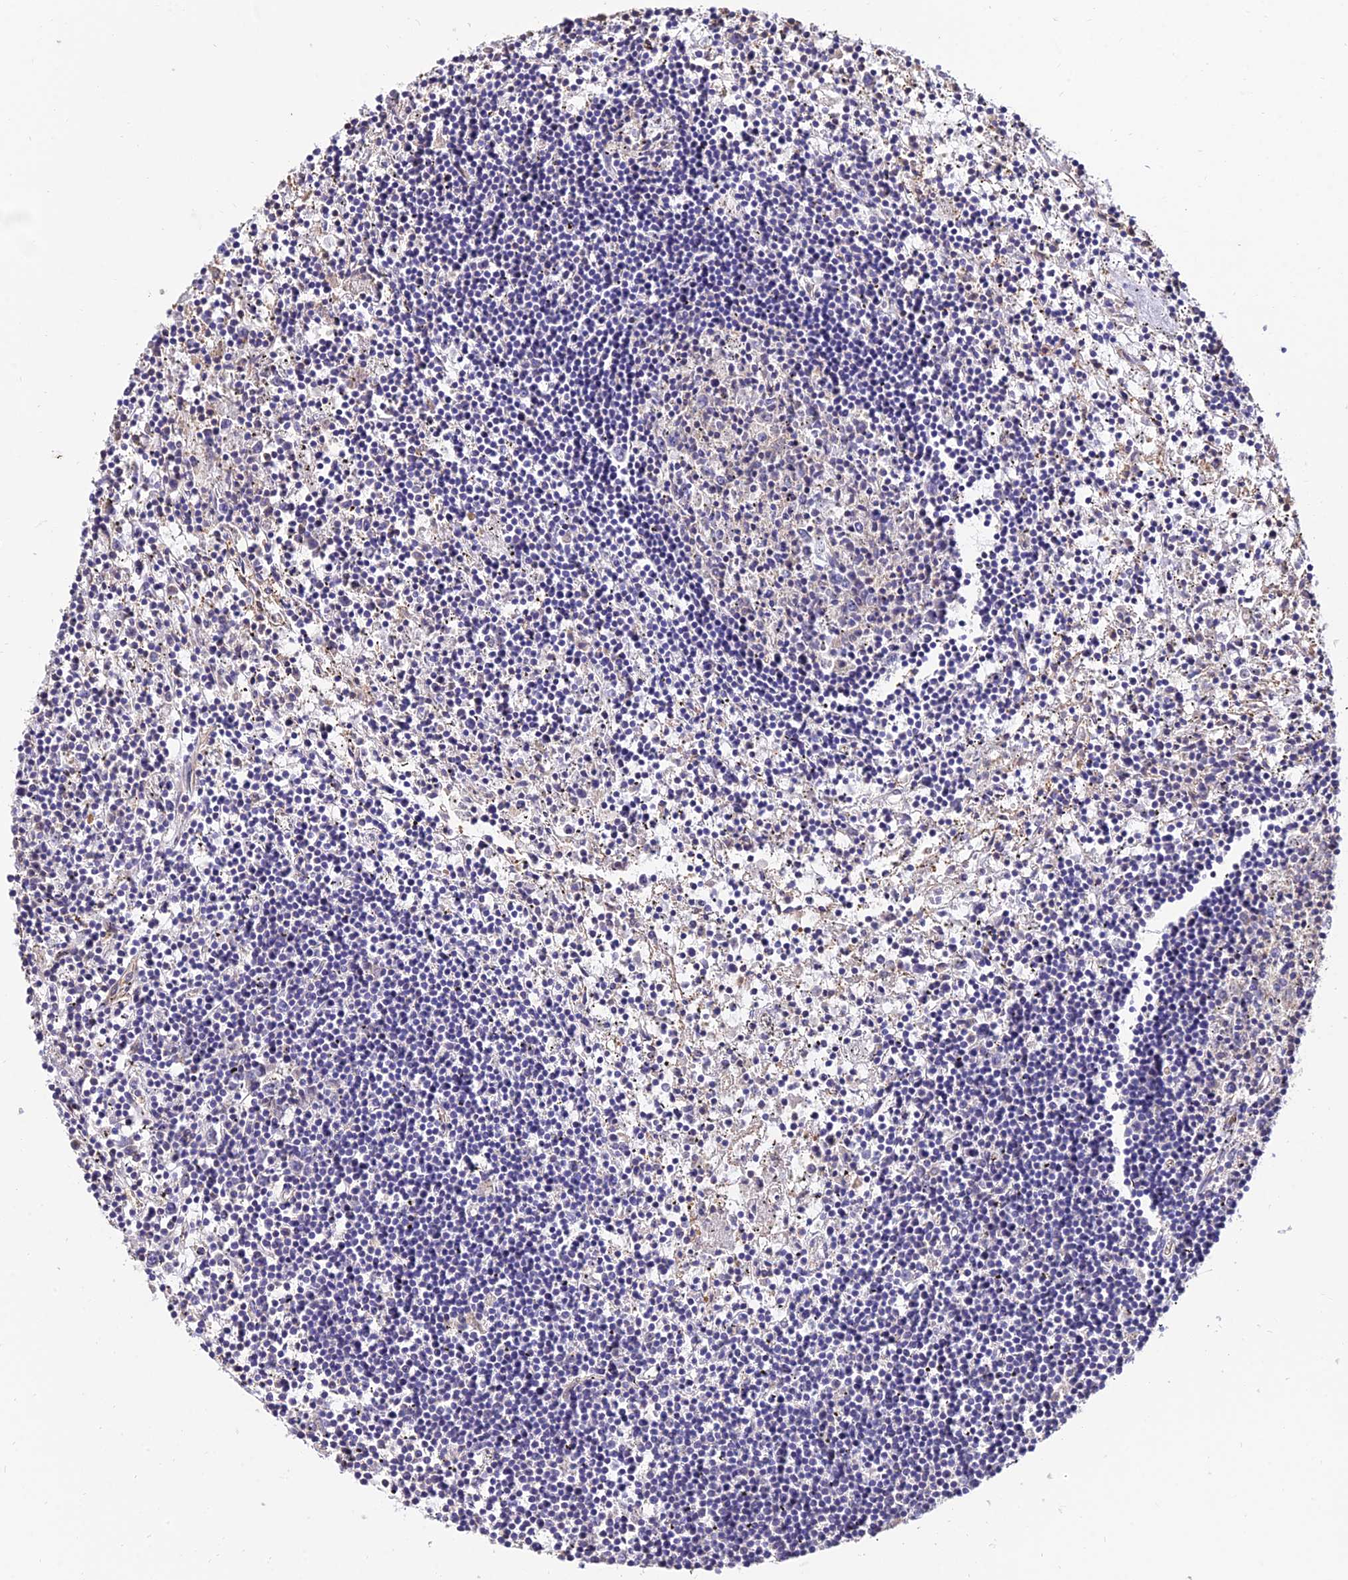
{"staining": {"intensity": "negative", "quantity": "none", "location": "none"}, "tissue": "lymphoma", "cell_type": "Tumor cells", "image_type": "cancer", "snomed": [{"axis": "morphology", "description": "Malignant lymphoma, non-Hodgkin's type, Low grade"}, {"axis": "topography", "description": "Spleen"}], "caption": "Image shows no significant protein positivity in tumor cells of malignant lymphoma, non-Hodgkin's type (low-grade). (Brightfield microscopy of DAB immunohistochemistry (IHC) at high magnification).", "gene": "CALM2", "patient": {"sex": "male", "age": 76}}